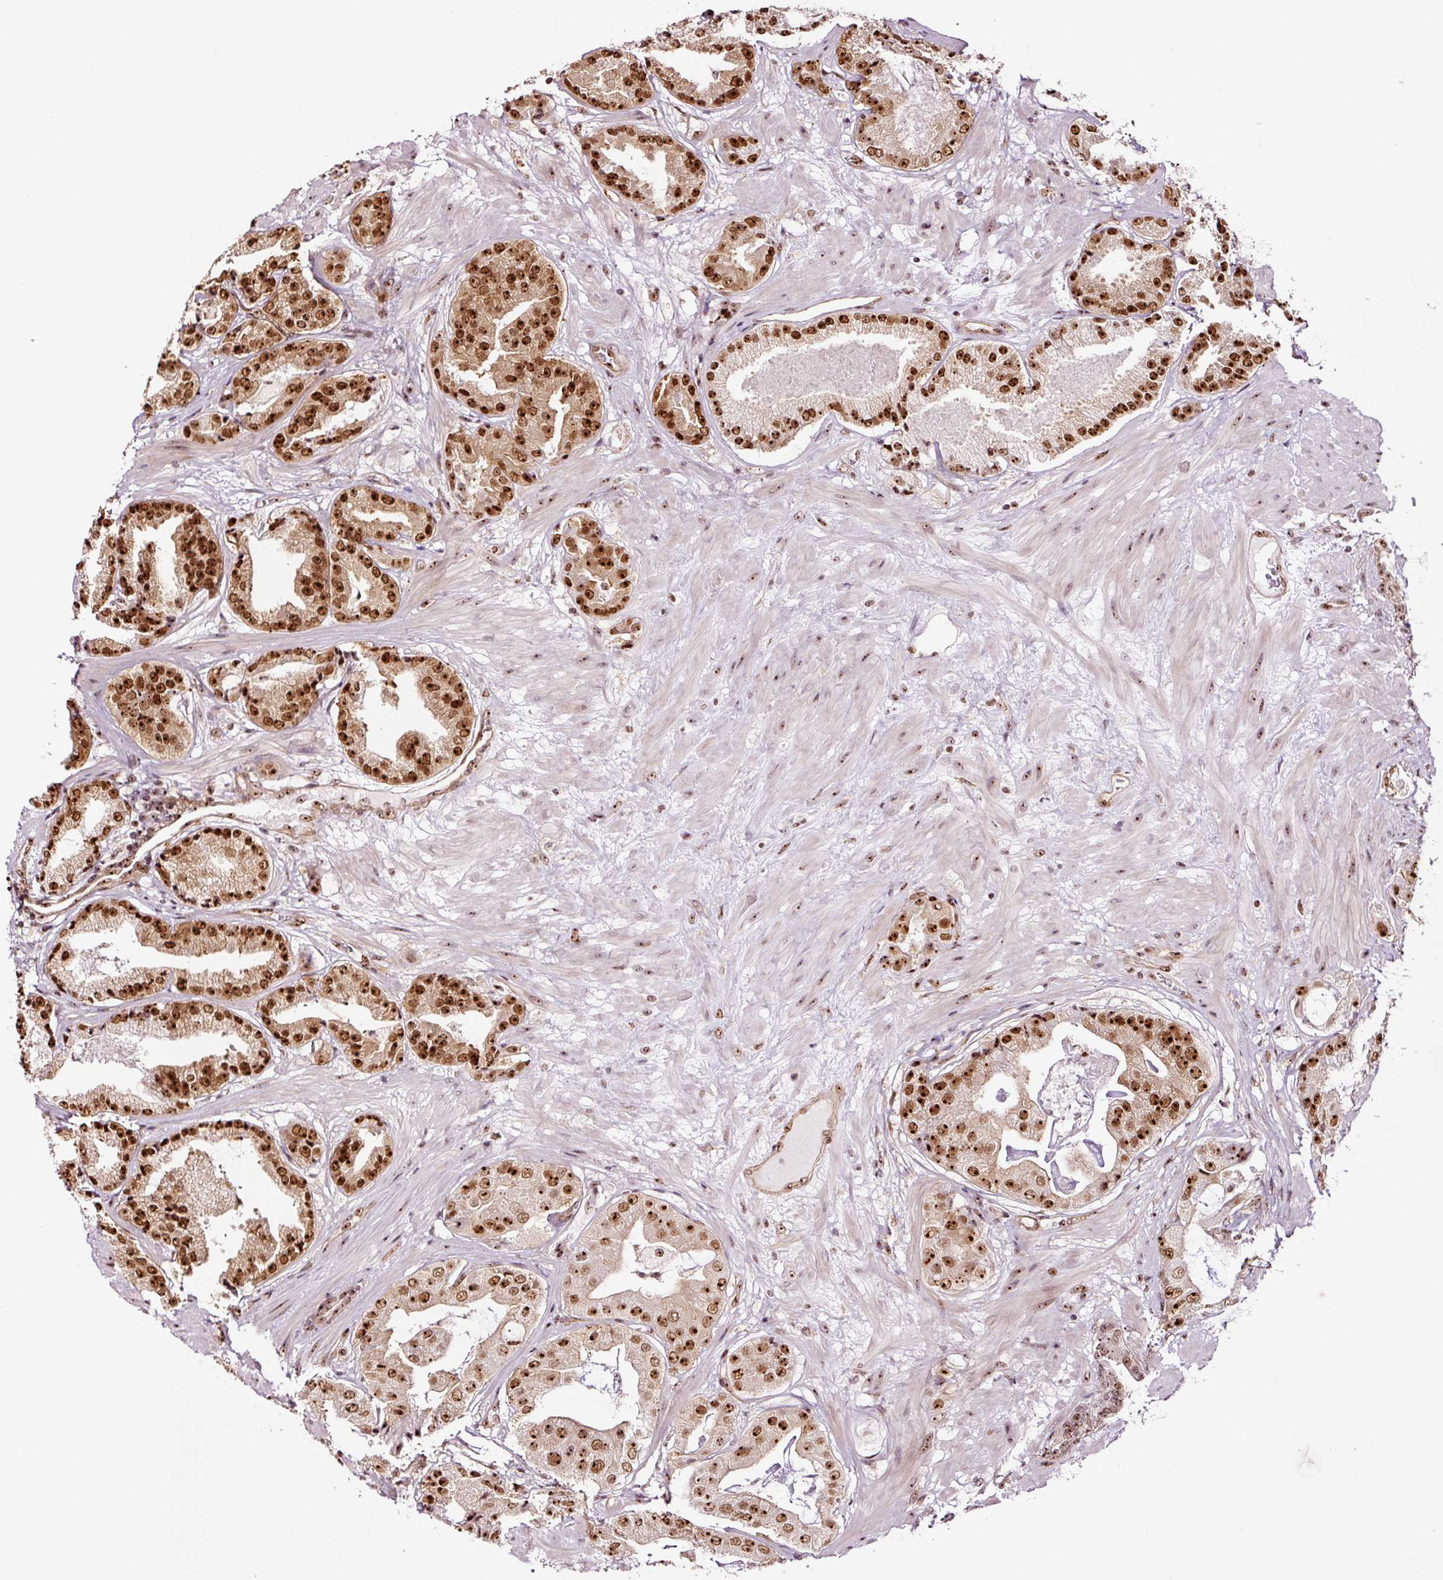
{"staining": {"intensity": "strong", "quantity": ">75%", "location": "nuclear"}, "tissue": "prostate cancer", "cell_type": "Tumor cells", "image_type": "cancer", "snomed": [{"axis": "morphology", "description": "Adenocarcinoma, High grade"}, {"axis": "topography", "description": "Prostate"}], "caption": "This image displays IHC staining of human prostate high-grade adenocarcinoma, with high strong nuclear staining in approximately >75% of tumor cells.", "gene": "GNL3", "patient": {"sex": "male", "age": 63}}